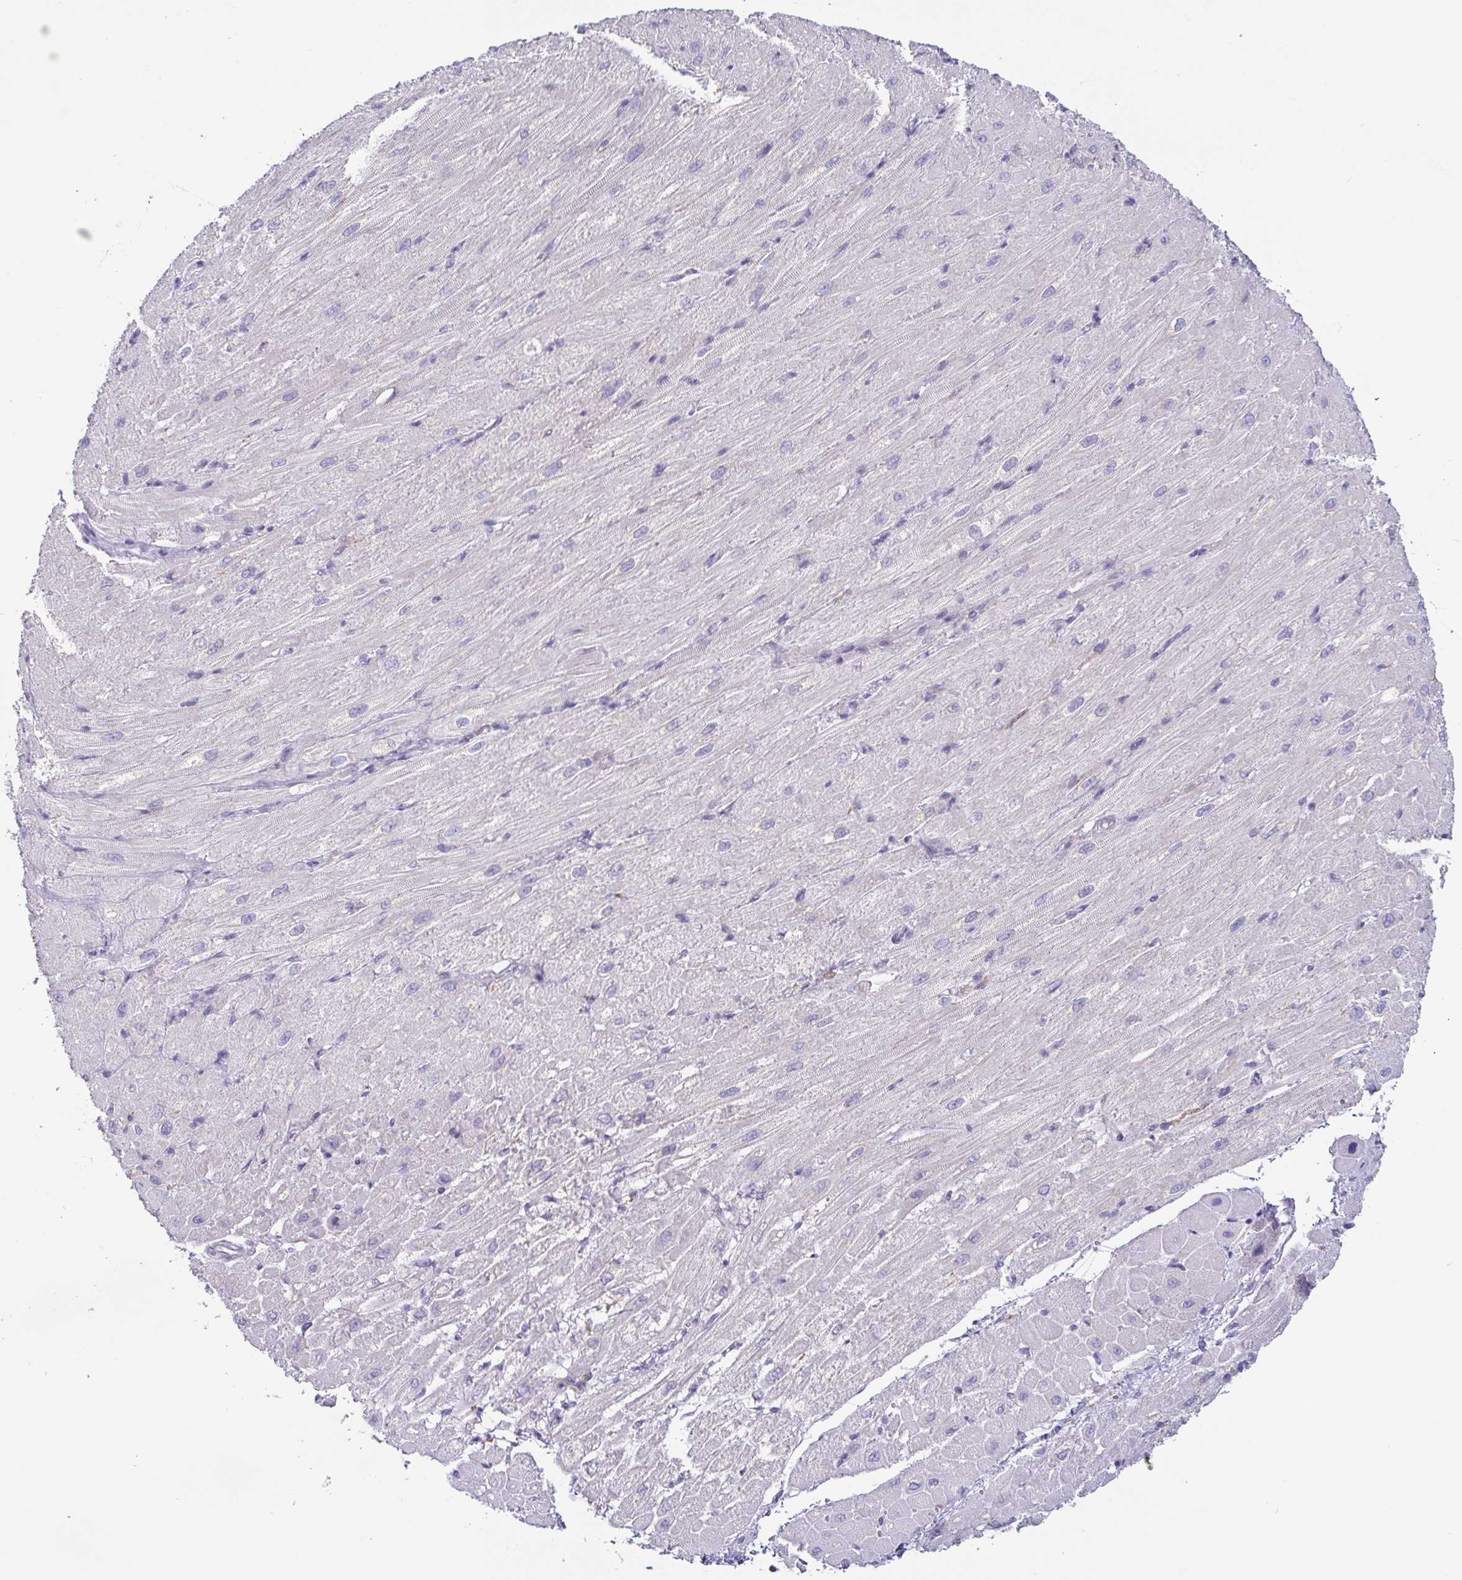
{"staining": {"intensity": "negative", "quantity": "none", "location": "none"}, "tissue": "heart muscle", "cell_type": "Cardiomyocytes", "image_type": "normal", "snomed": [{"axis": "morphology", "description": "Normal tissue, NOS"}, {"axis": "topography", "description": "Heart"}], "caption": "Cardiomyocytes are negative for protein expression in benign human heart muscle. (DAB immunohistochemistry (IHC) visualized using brightfield microscopy, high magnification).", "gene": "ATP6V1G2", "patient": {"sex": "male", "age": 62}}